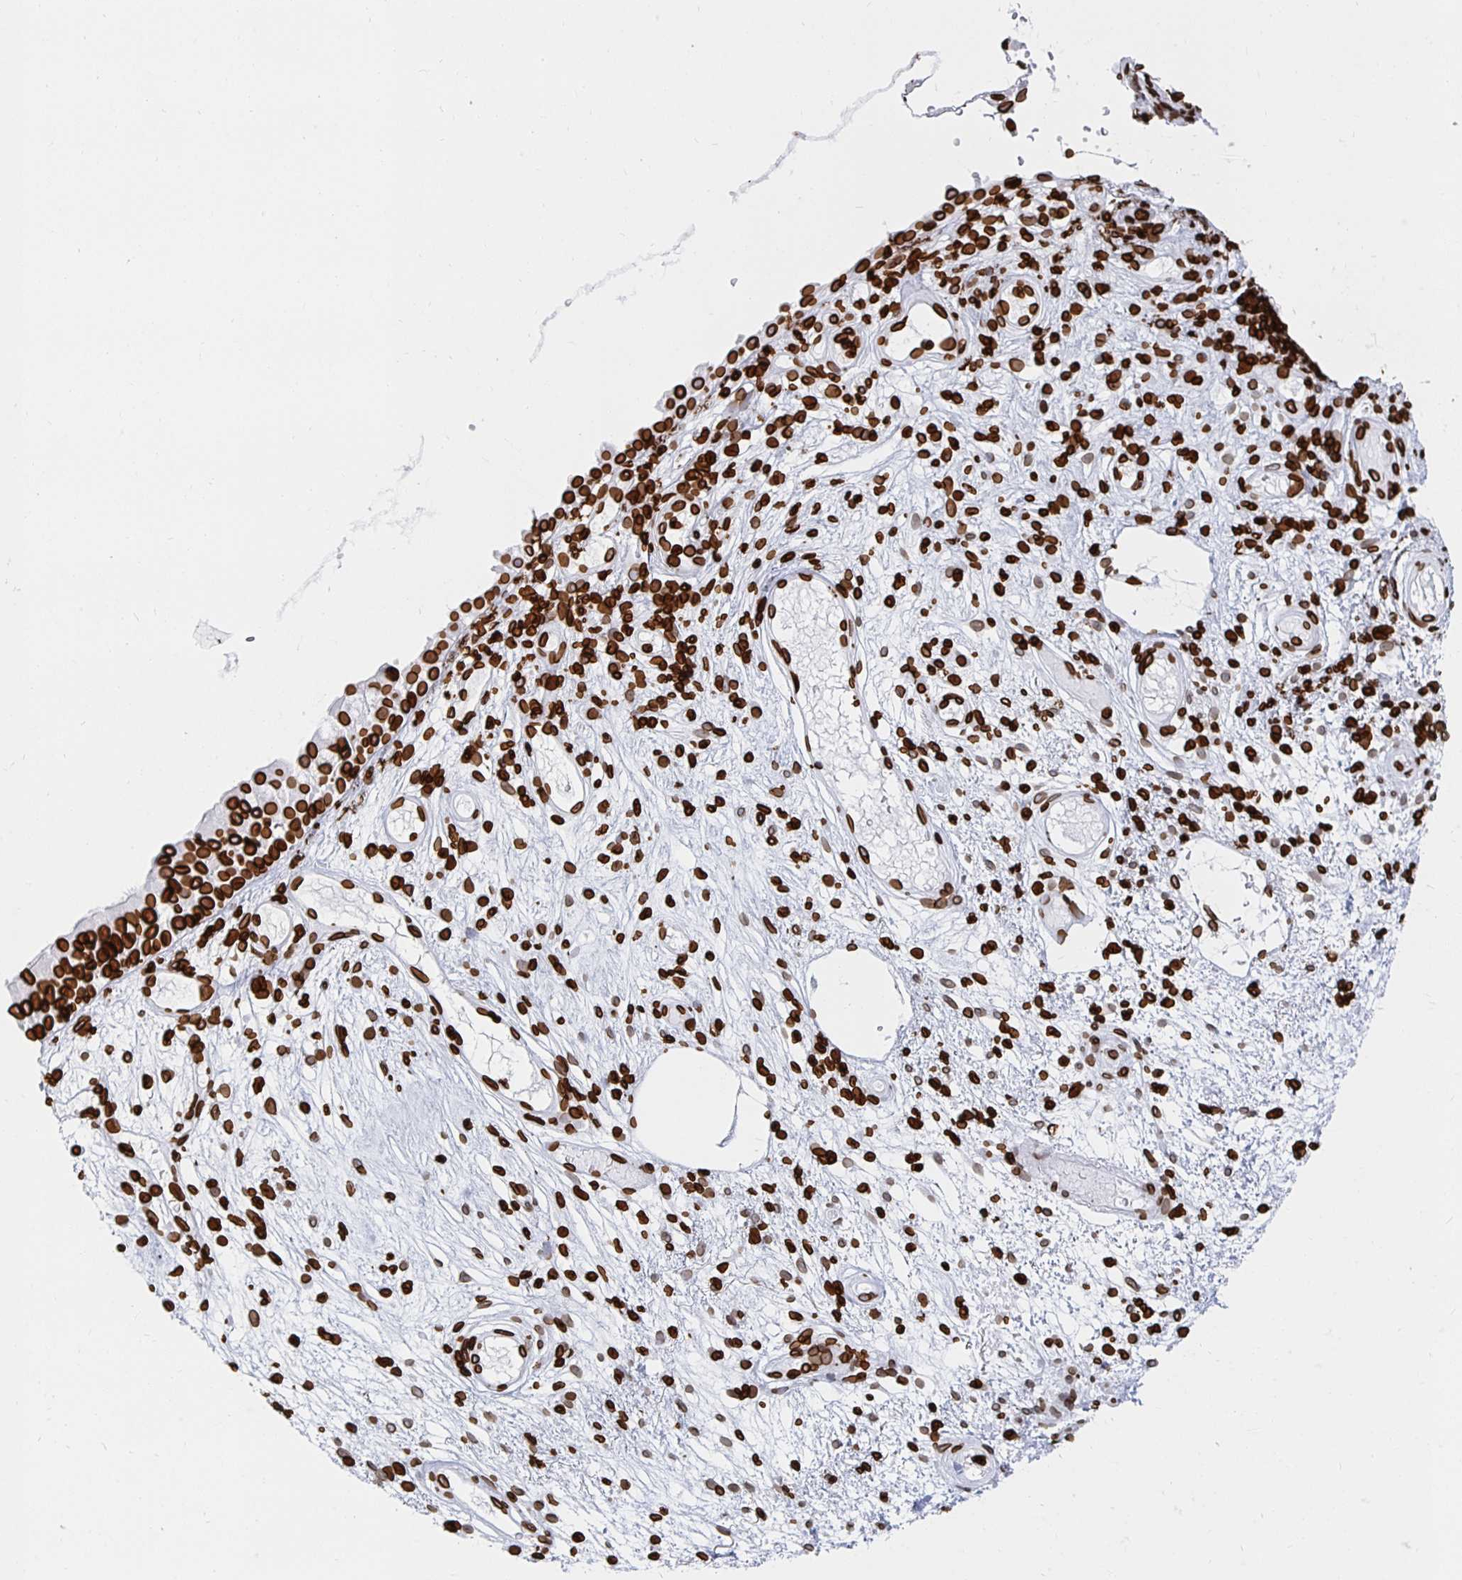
{"staining": {"intensity": "strong", "quantity": ">75%", "location": "cytoplasmic/membranous,nuclear"}, "tissue": "nasopharynx", "cell_type": "Respiratory epithelial cells", "image_type": "normal", "snomed": [{"axis": "morphology", "description": "Normal tissue, NOS"}, {"axis": "morphology", "description": "Inflammation, NOS"}, {"axis": "topography", "description": "Nasopharynx"}], "caption": "IHC histopathology image of benign nasopharynx: human nasopharynx stained using immunohistochemistry (IHC) displays high levels of strong protein expression localized specifically in the cytoplasmic/membranous,nuclear of respiratory epithelial cells, appearing as a cytoplasmic/membranous,nuclear brown color.", "gene": "LMNB1", "patient": {"sex": "male", "age": 54}}